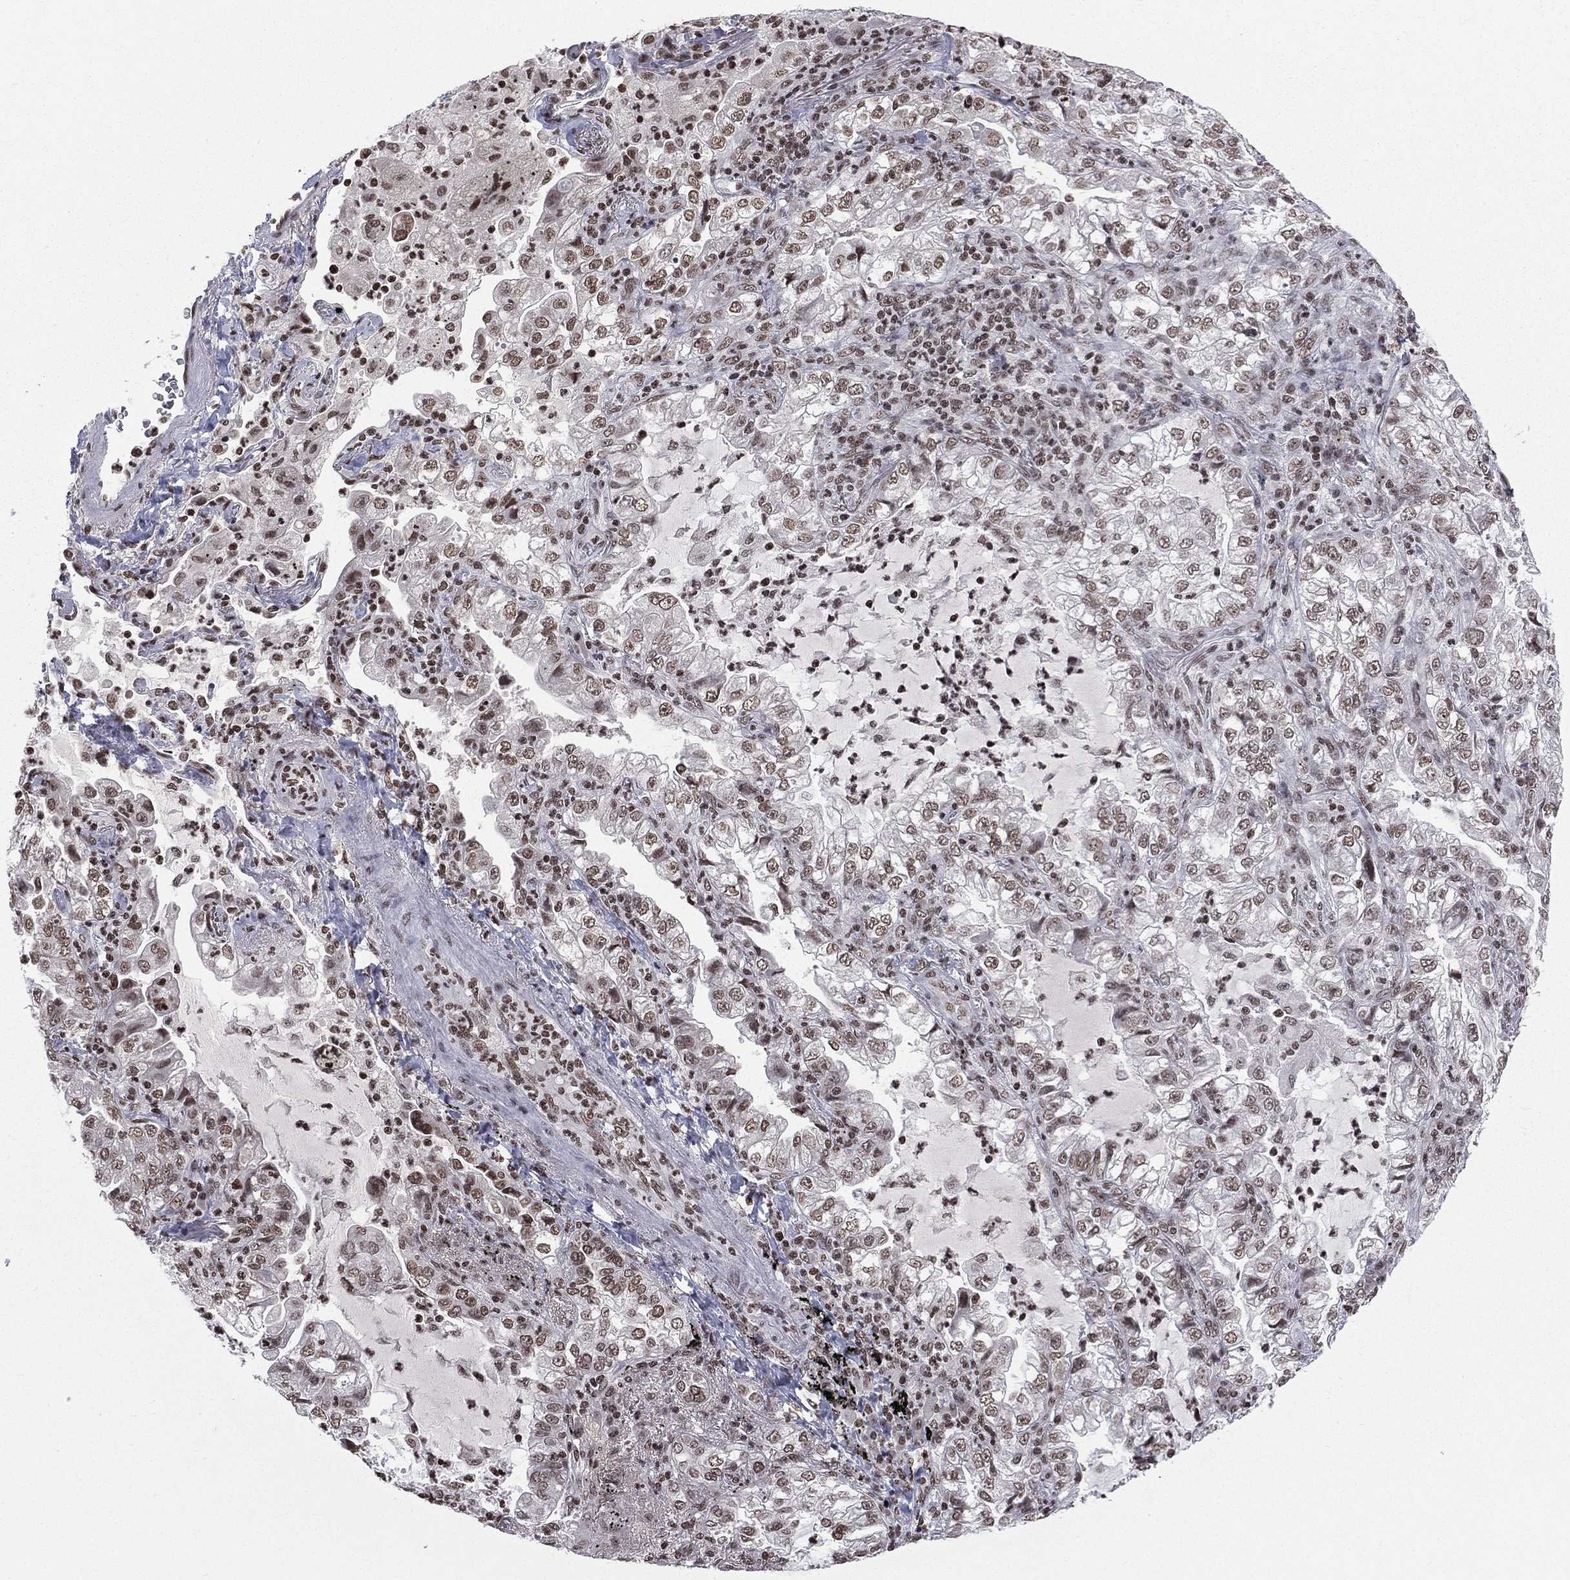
{"staining": {"intensity": "weak", "quantity": ">75%", "location": "nuclear"}, "tissue": "lung cancer", "cell_type": "Tumor cells", "image_type": "cancer", "snomed": [{"axis": "morphology", "description": "Adenocarcinoma, NOS"}, {"axis": "topography", "description": "Lung"}], "caption": "Immunohistochemistry (DAB (3,3'-diaminobenzidine)) staining of human adenocarcinoma (lung) displays weak nuclear protein expression in about >75% of tumor cells.", "gene": "RFX7", "patient": {"sex": "female", "age": 73}}